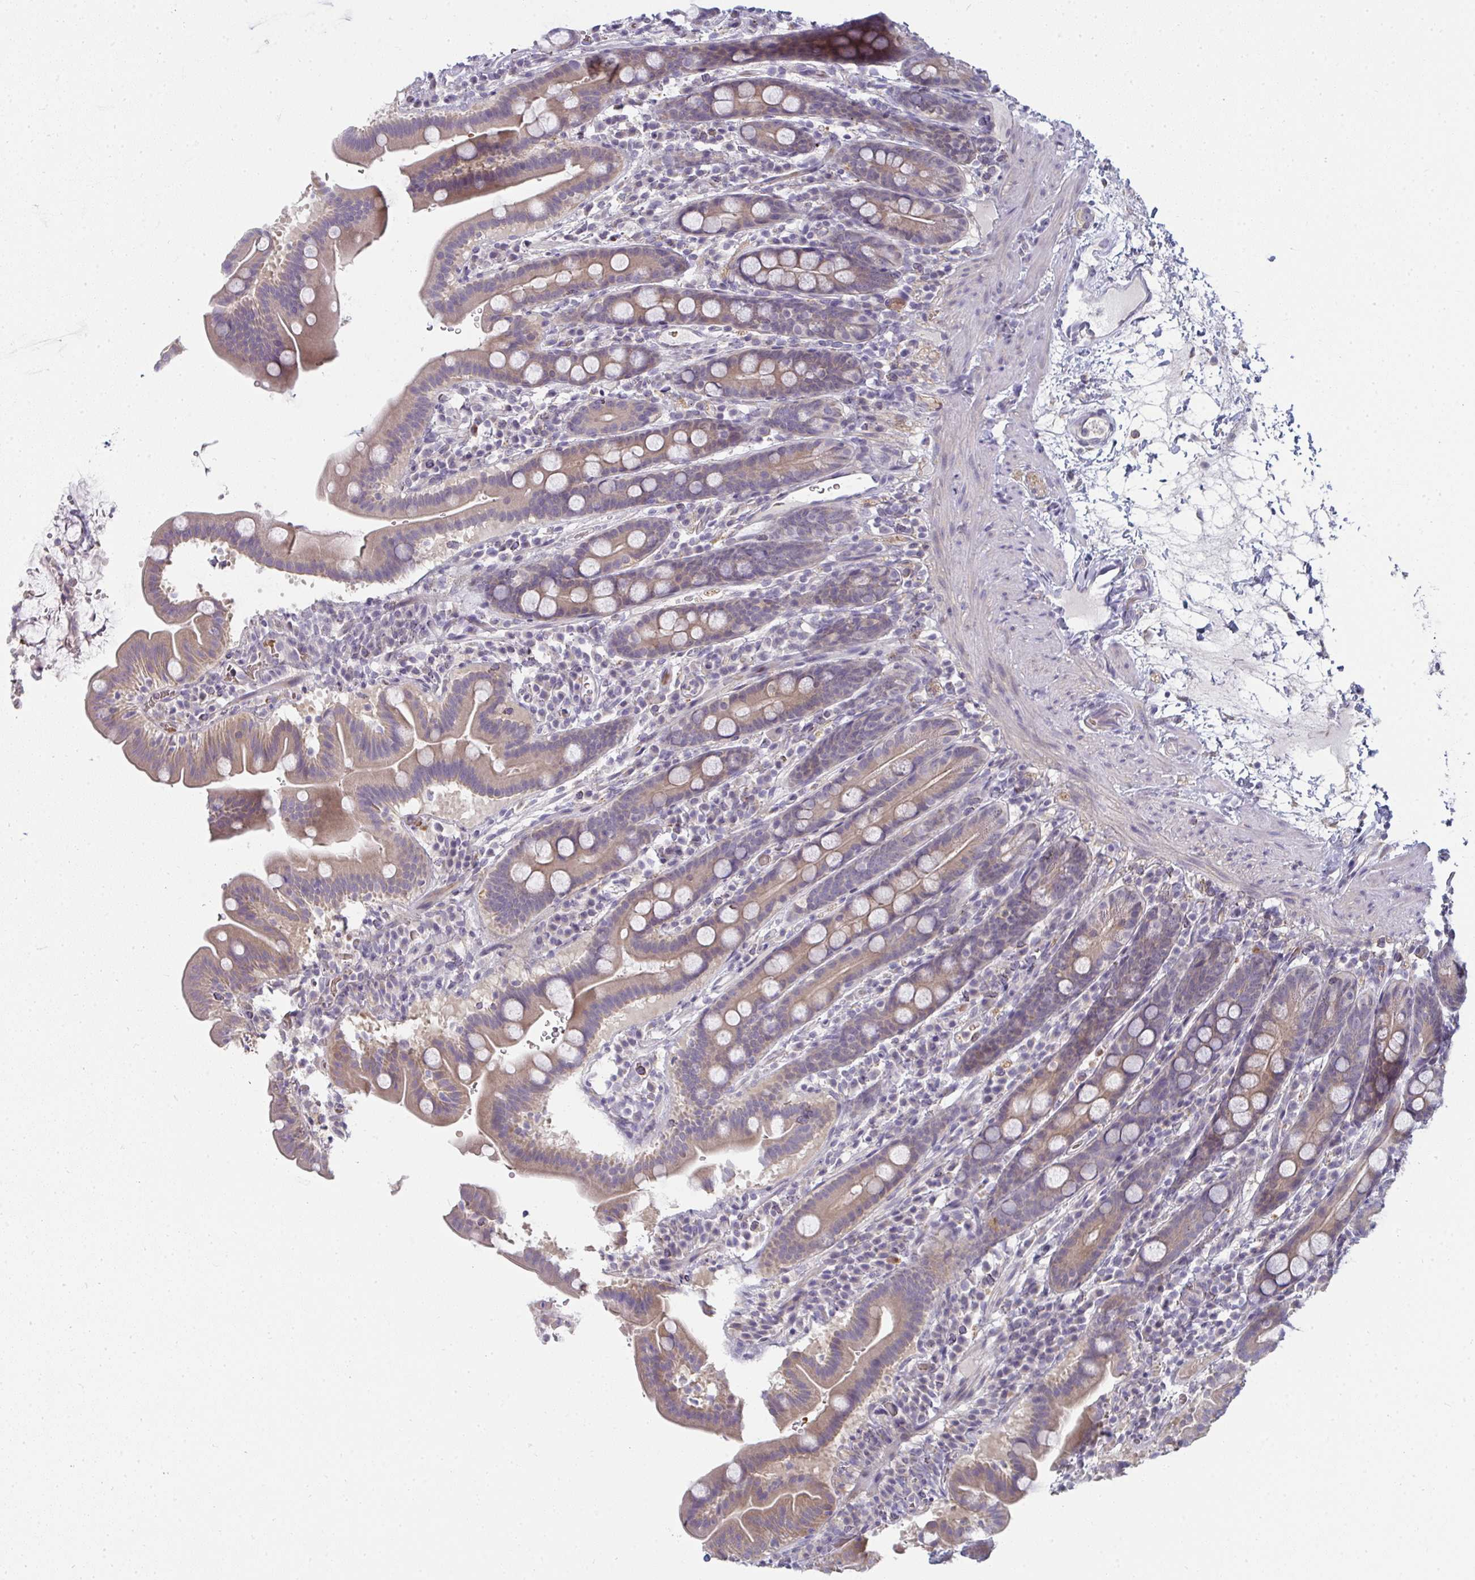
{"staining": {"intensity": "weak", "quantity": "25%-75%", "location": "cytoplasmic/membranous"}, "tissue": "small intestine", "cell_type": "Glandular cells", "image_type": "normal", "snomed": [{"axis": "morphology", "description": "Normal tissue, NOS"}, {"axis": "topography", "description": "Small intestine"}], "caption": "Small intestine stained with immunohistochemistry demonstrates weak cytoplasmic/membranous staining in about 25%-75% of glandular cells.", "gene": "SHB", "patient": {"sex": "male", "age": 26}}